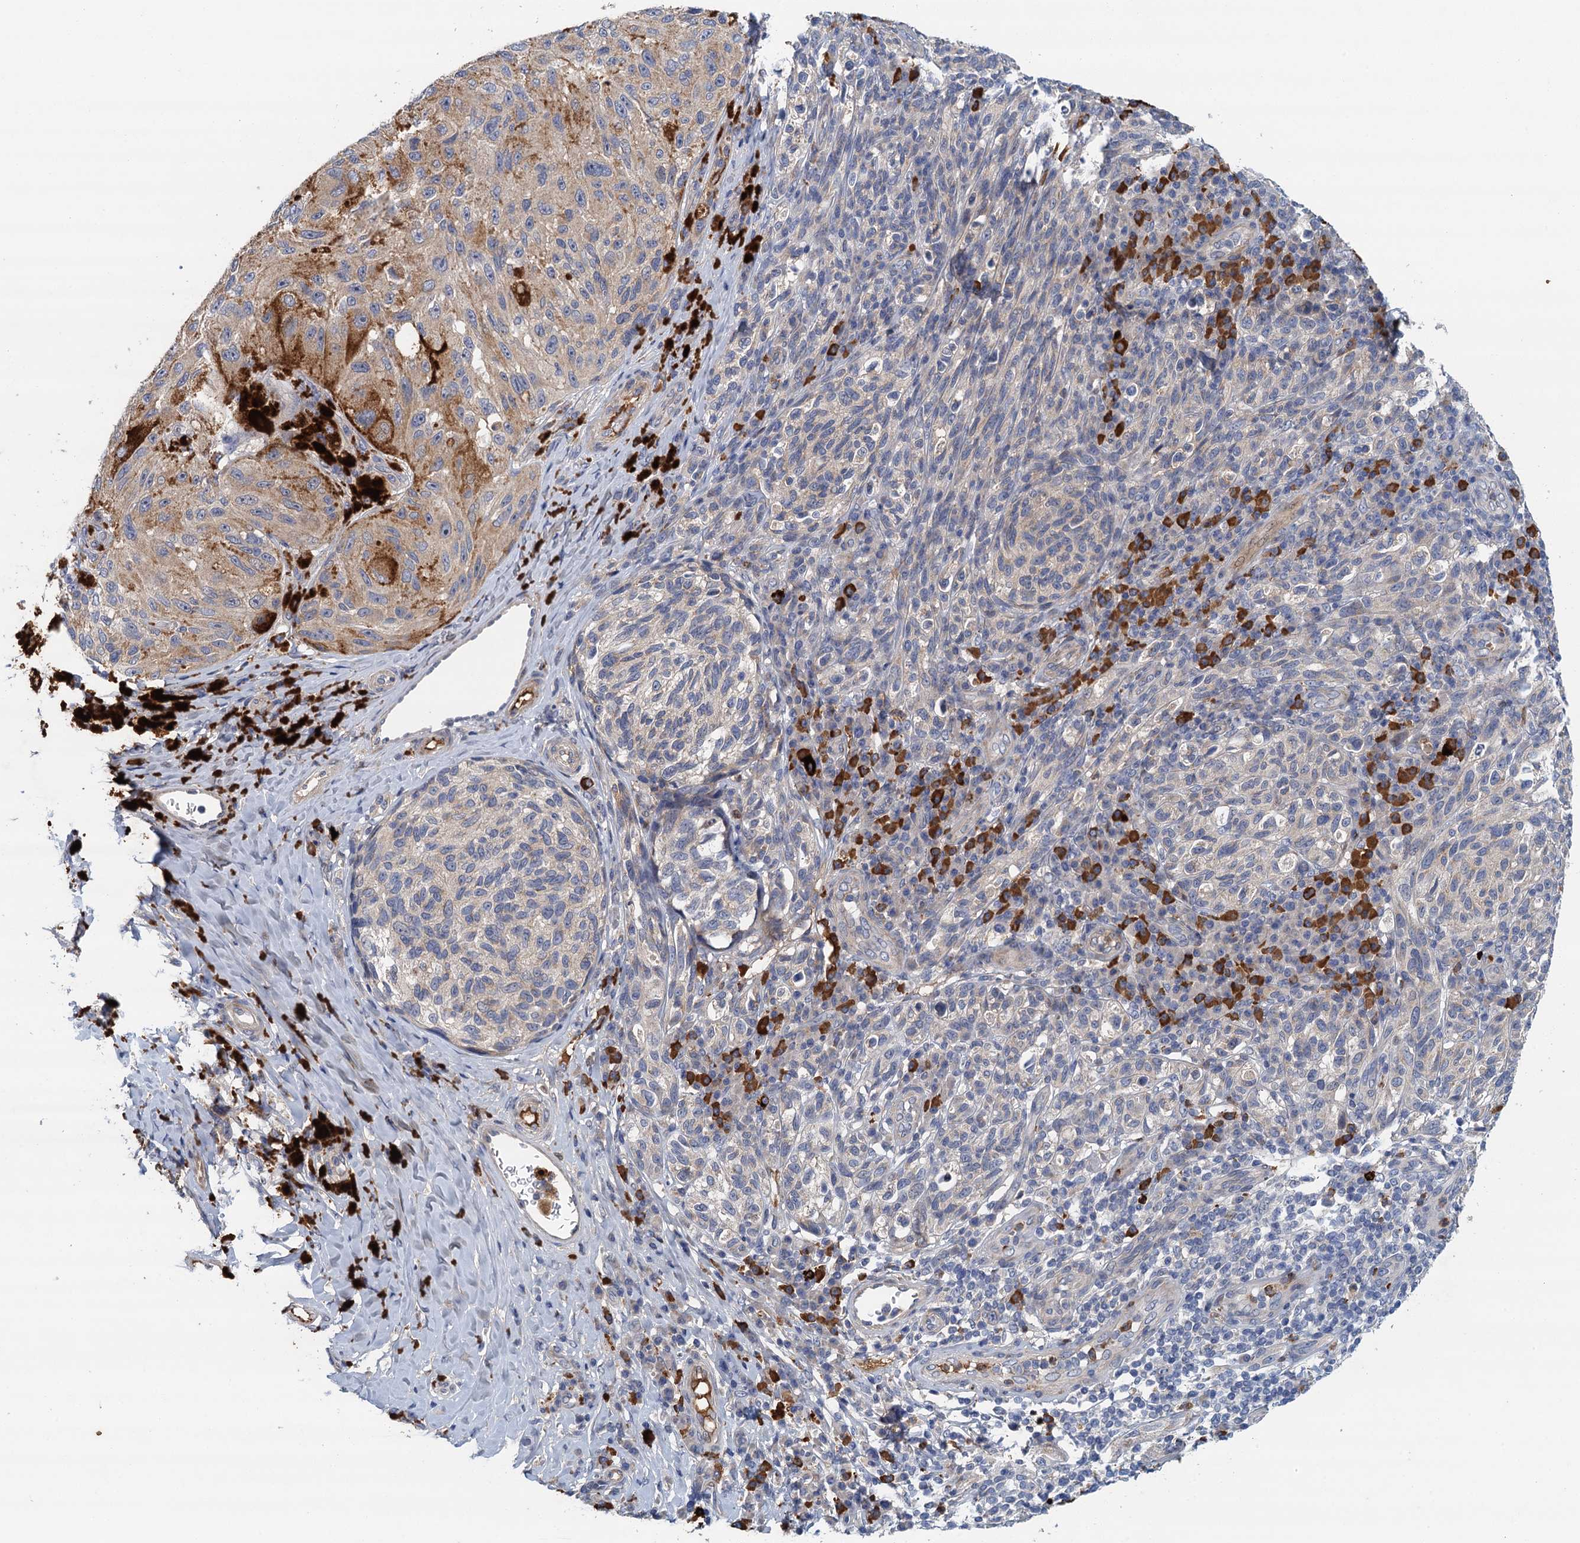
{"staining": {"intensity": "moderate", "quantity": "<25%", "location": "cytoplasmic/membranous"}, "tissue": "melanoma", "cell_type": "Tumor cells", "image_type": "cancer", "snomed": [{"axis": "morphology", "description": "Malignant melanoma, NOS"}, {"axis": "topography", "description": "Skin"}], "caption": "Immunohistochemistry micrograph of human malignant melanoma stained for a protein (brown), which reveals low levels of moderate cytoplasmic/membranous expression in about <25% of tumor cells.", "gene": "TPCN1", "patient": {"sex": "female", "age": 73}}